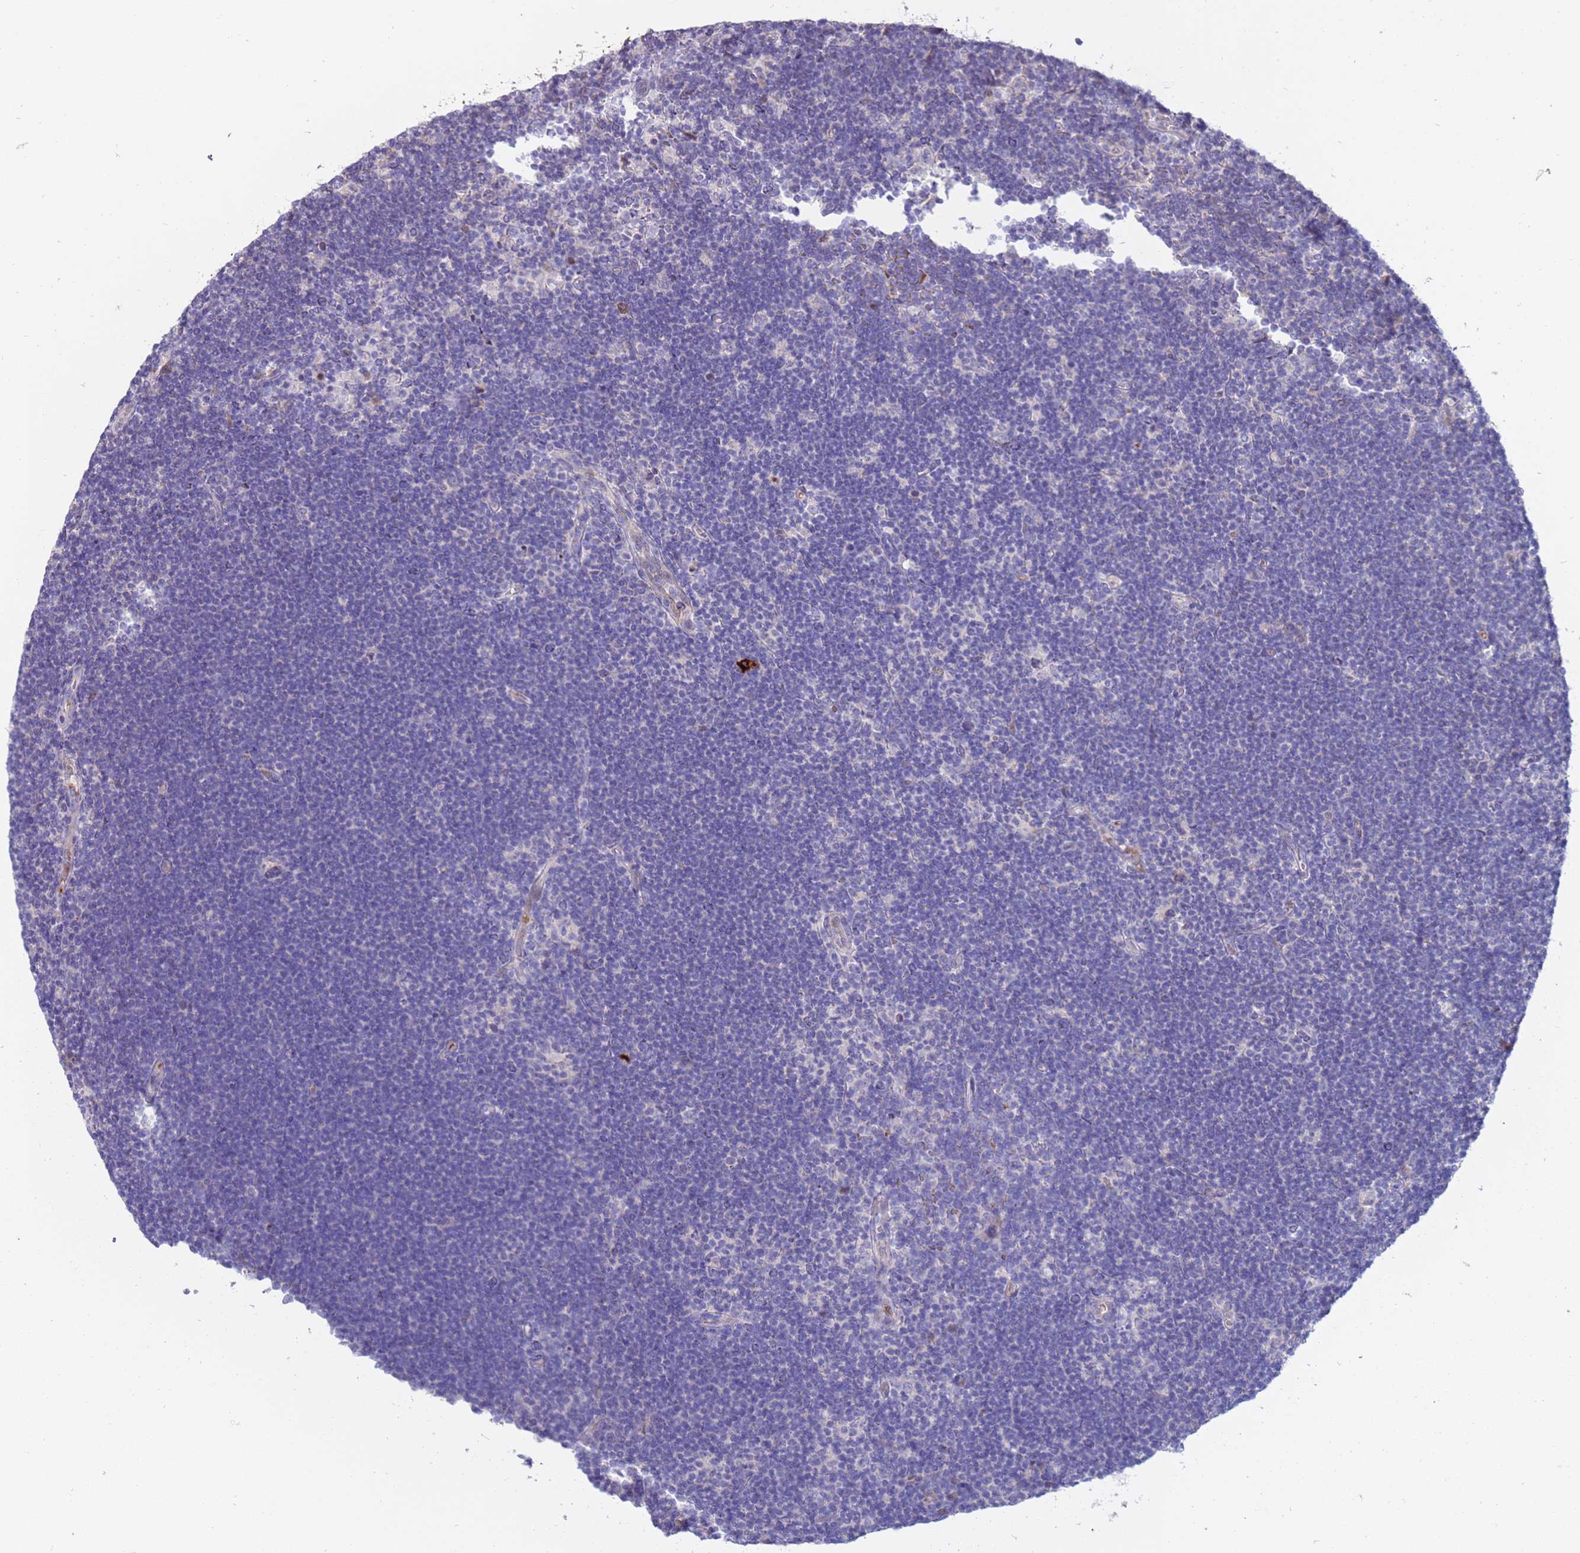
{"staining": {"intensity": "negative", "quantity": "none", "location": "none"}, "tissue": "lymphoma", "cell_type": "Tumor cells", "image_type": "cancer", "snomed": [{"axis": "morphology", "description": "Hodgkin's disease, NOS"}, {"axis": "topography", "description": "Lymph node"}], "caption": "High power microscopy photomicrograph of an IHC image of lymphoma, revealing no significant staining in tumor cells.", "gene": "NMUR2", "patient": {"sex": "female", "age": 57}}